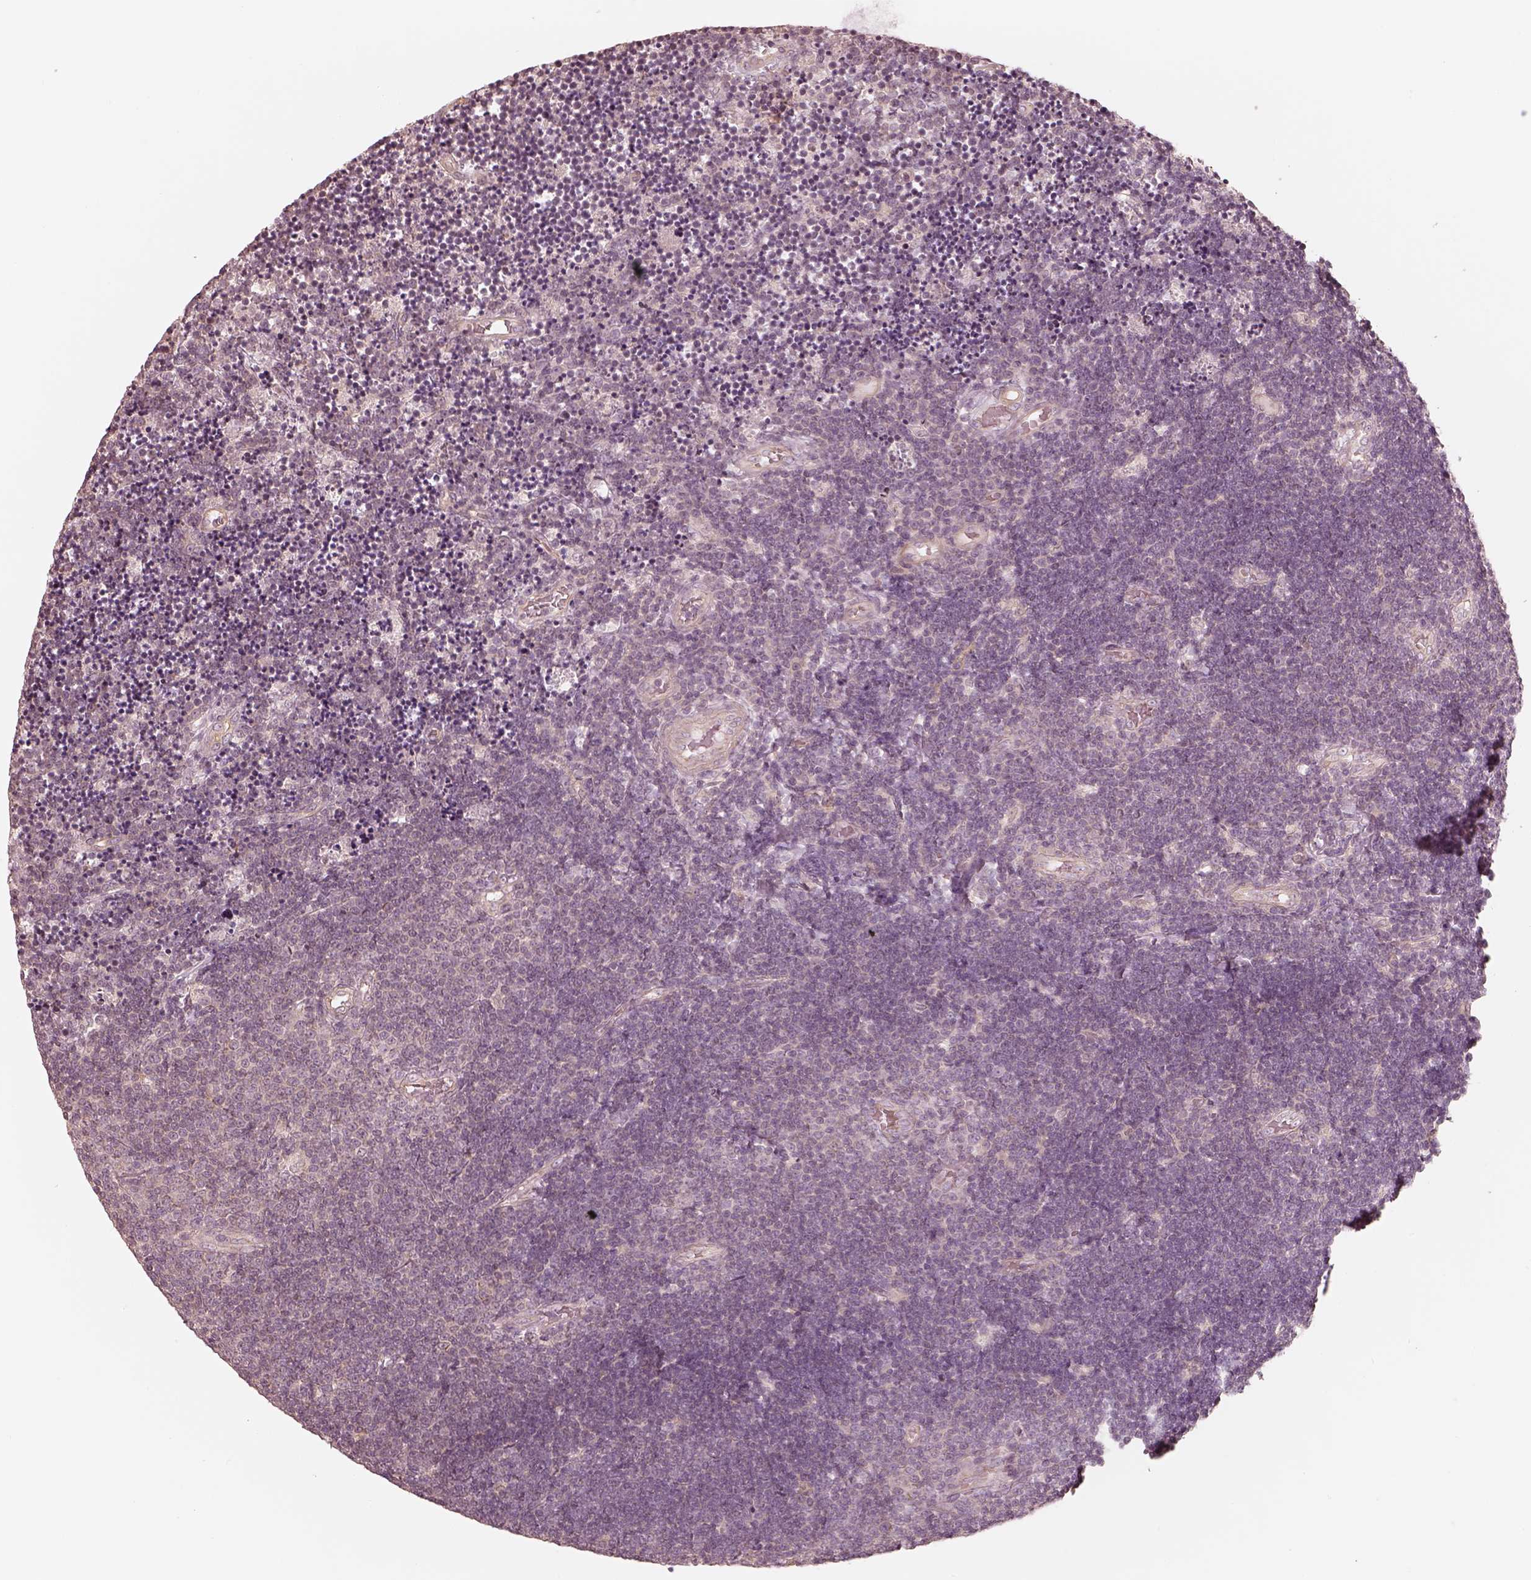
{"staining": {"intensity": "negative", "quantity": "none", "location": "none"}, "tissue": "lymphoma", "cell_type": "Tumor cells", "image_type": "cancer", "snomed": [{"axis": "morphology", "description": "Malignant lymphoma, non-Hodgkin's type, Low grade"}, {"axis": "topography", "description": "Brain"}], "caption": "Tumor cells are negative for brown protein staining in lymphoma.", "gene": "KIF5C", "patient": {"sex": "female", "age": 66}}